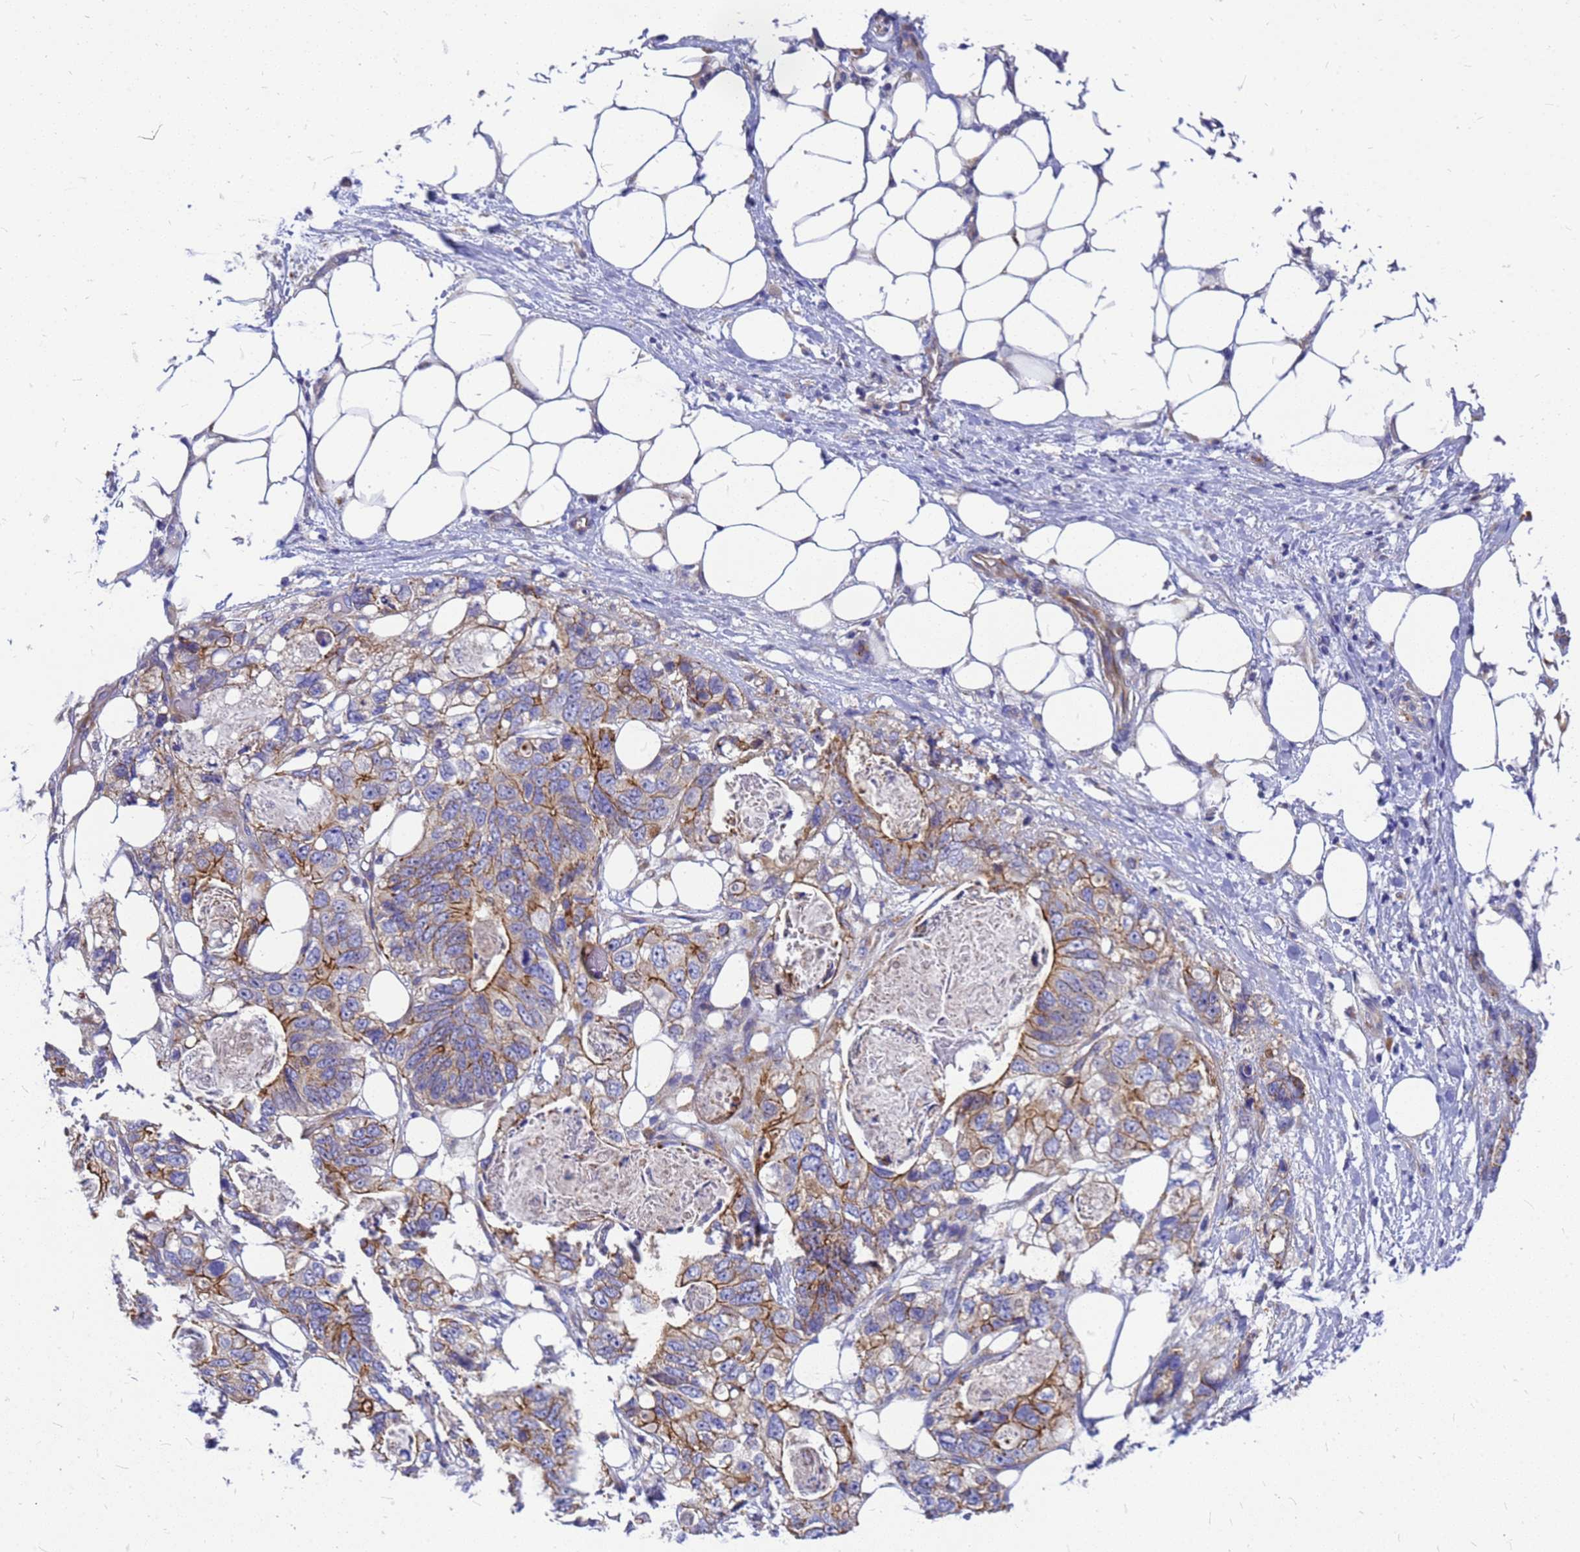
{"staining": {"intensity": "moderate", "quantity": ">75%", "location": "cytoplasmic/membranous"}, "tissue": "stomach cancer", "cell_type": "Tumor cells", "image_type": "cancer", "snomed": [{"axis": "morphology", "description": "Adenocarcinoma, NOS"}, {"axis": "topography", "description": "Stomach"}], "caption": "The immunohistochemical stain highlights moderate cytoplasmic/membranous positivity in tumor cells of adenocarcinoma (stomach) tissue.", "gene": "FBXW5", "patient": {"sex": "female", "age": 89}}